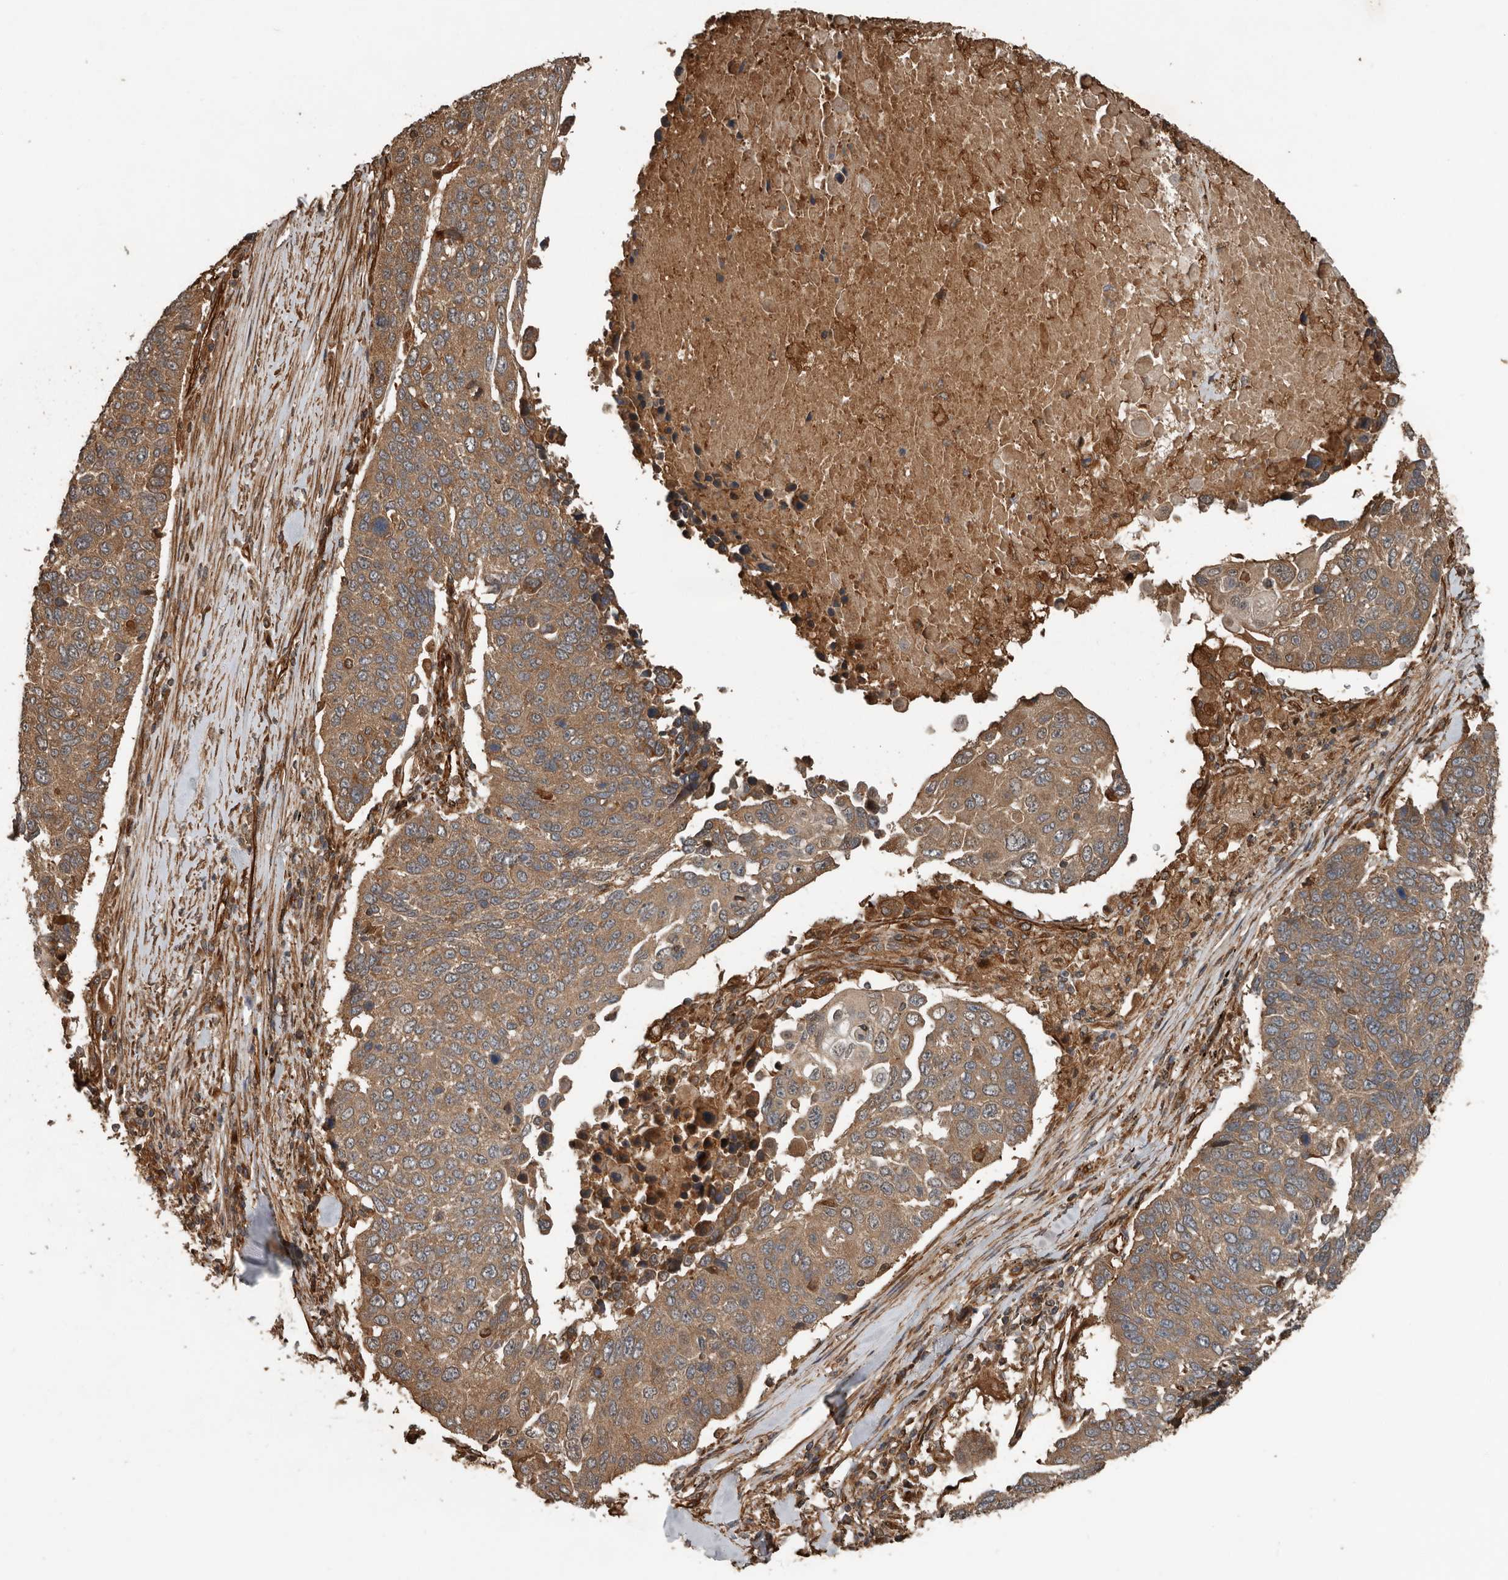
{"staining": {"intensity": "moderate", "quantity": ">75%", "location": "cytoplasmic/membranous"}, "tissue": "lung cancer", "cell_type": "Tumor cells", "image_type": "cancer", "snomed": [{"axis": "morphology", "description": "Squamous cell carcinoma, NOS"}, {"axis": "topography", "description": "Lung"}], "caption": "About >75% of tumor cells in human lung cancer display moderate cytoplasmic/membranous protein staining as visualized by brown immunohistochemical staining.", "gene": "YOD1", "patient": {"sex": "male", "age": 66}}